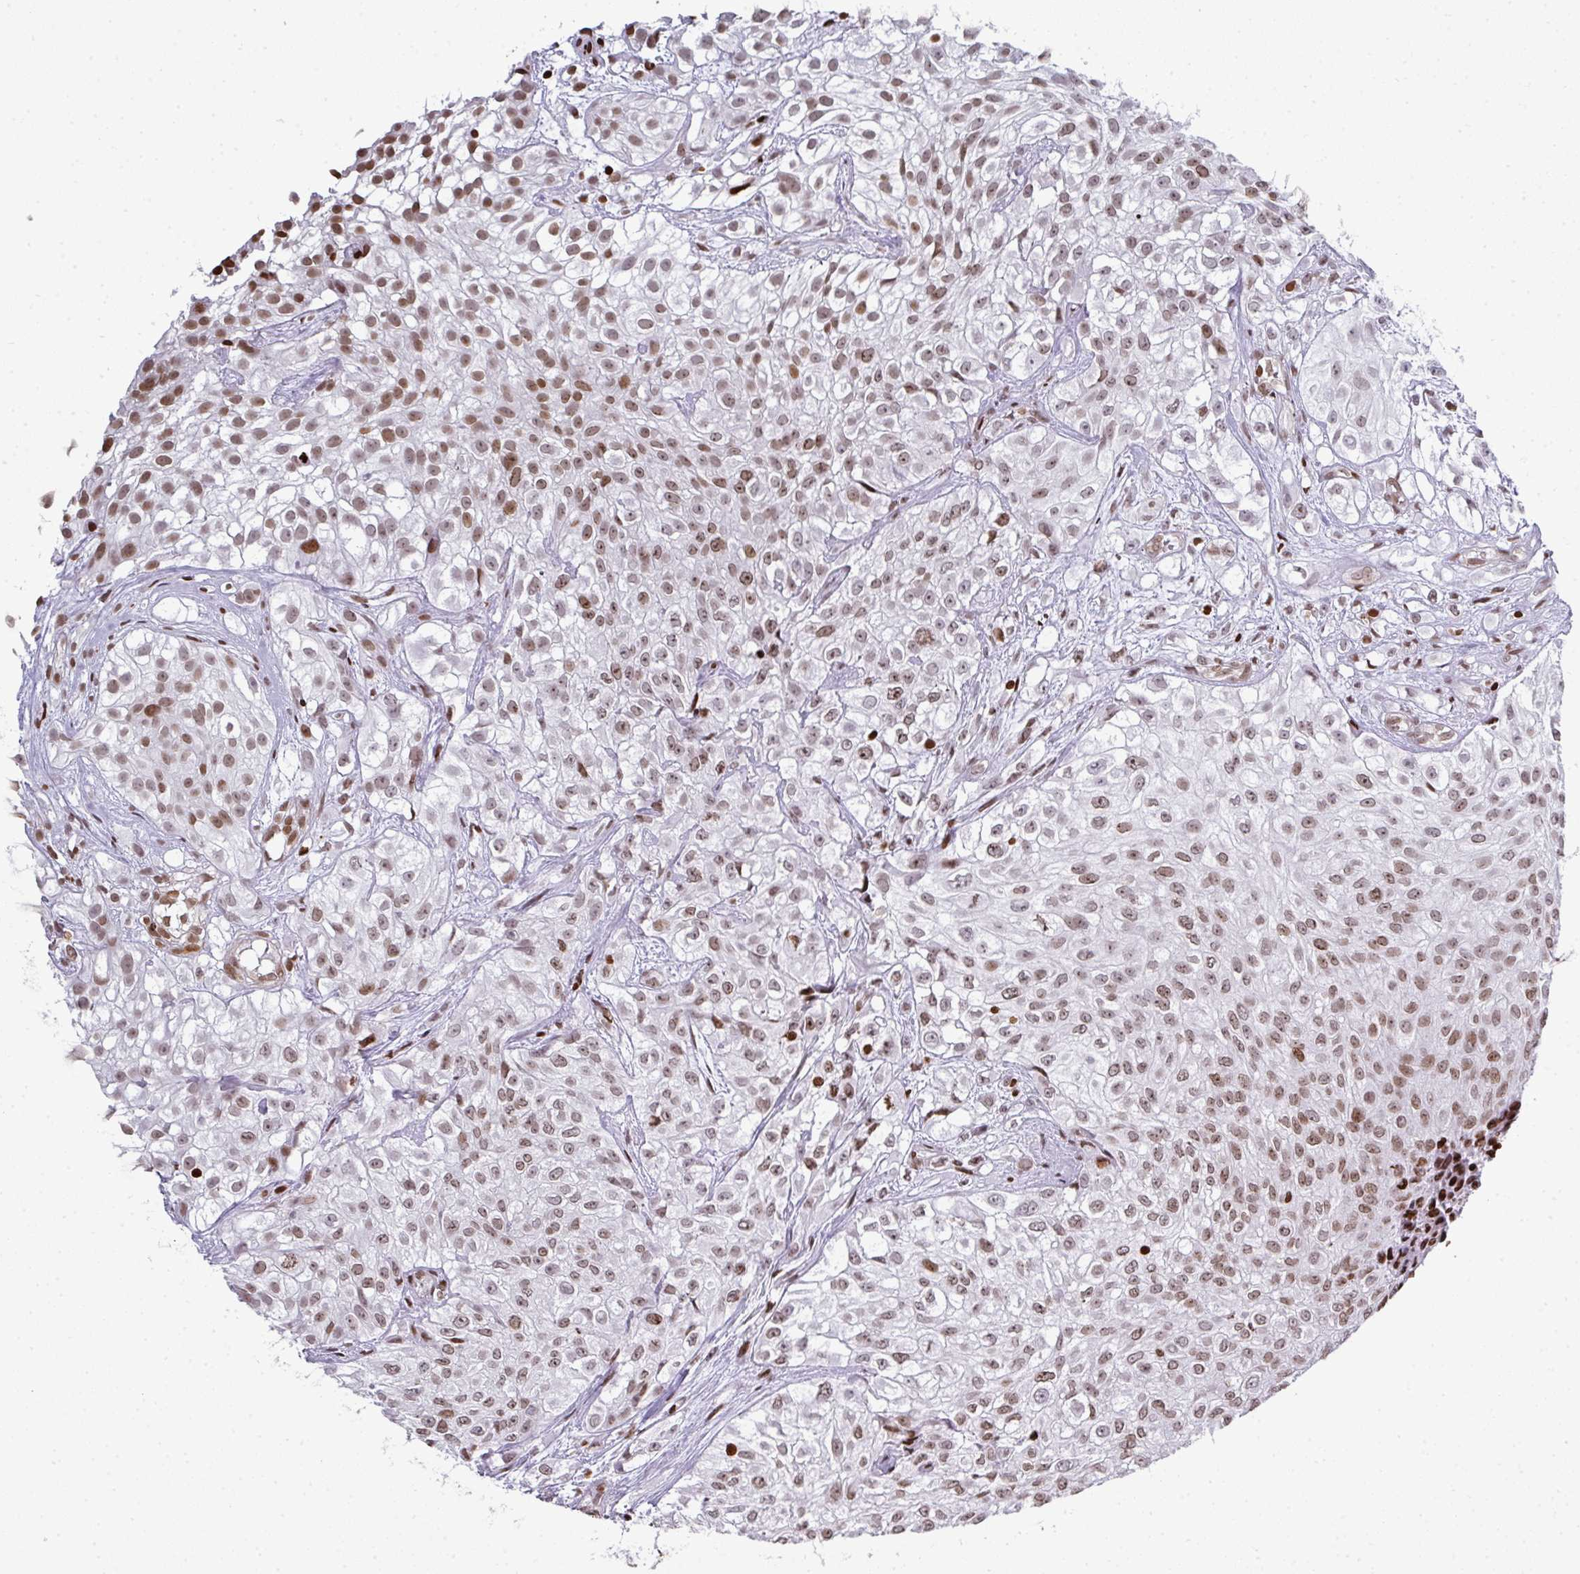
{"staining": {"intensity": "weak", "quantity": ">75%", "location": "nuclear"}, "tissue": "urothelial cancer", "cell_type": "Tumor cells", "image_type": "cancer", "snomed": [{"axis": "morphology", "description": "Urothelial carcinoma, High grade"}, {"axis": "topography", "description": "Urinary bladder"}], "caption": "The image displays staining of urothelial carcinoma (high-grade), revealing weak nuclear protein expression (brown color) within tumor cells.", "gene": "RASL11A", "patient": {"sex": "male", "age": 56}}